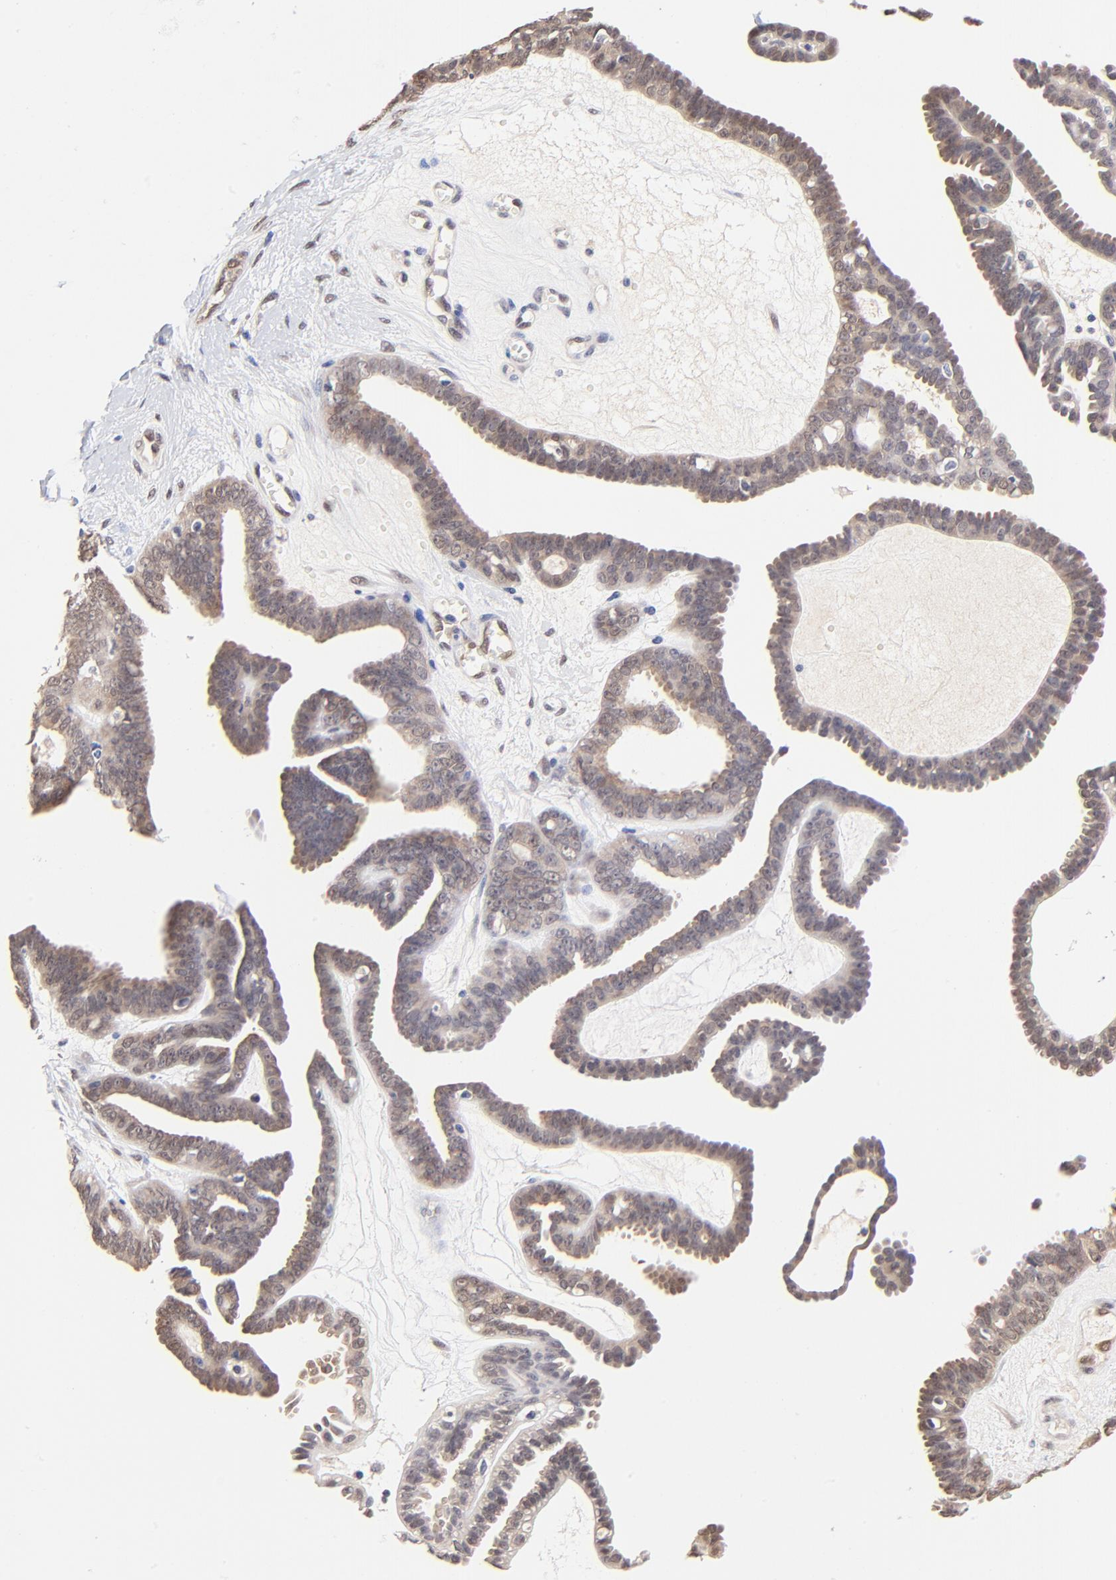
{"staining": {"intensity": "weak", "quantity": "25%-75%", "location": "nuclear"}, "tissue": "ovarian cancer", "cell_type": "Tumor cells", "image_type": "cancer", "snomed": [{"axis": "morphology", "description": "Cystadenocarcinoma, serous, NOS"}, {"axis": "topography", "description": "Ovary"}], "caption": "Ovarian cancer was stained to show a protein in brown. There is low levels of weak nuclear expression in approximately 25%-75% of tumor cells.", "gene": "TXNL1", "patient": {"sex": "female", "age": 71}}